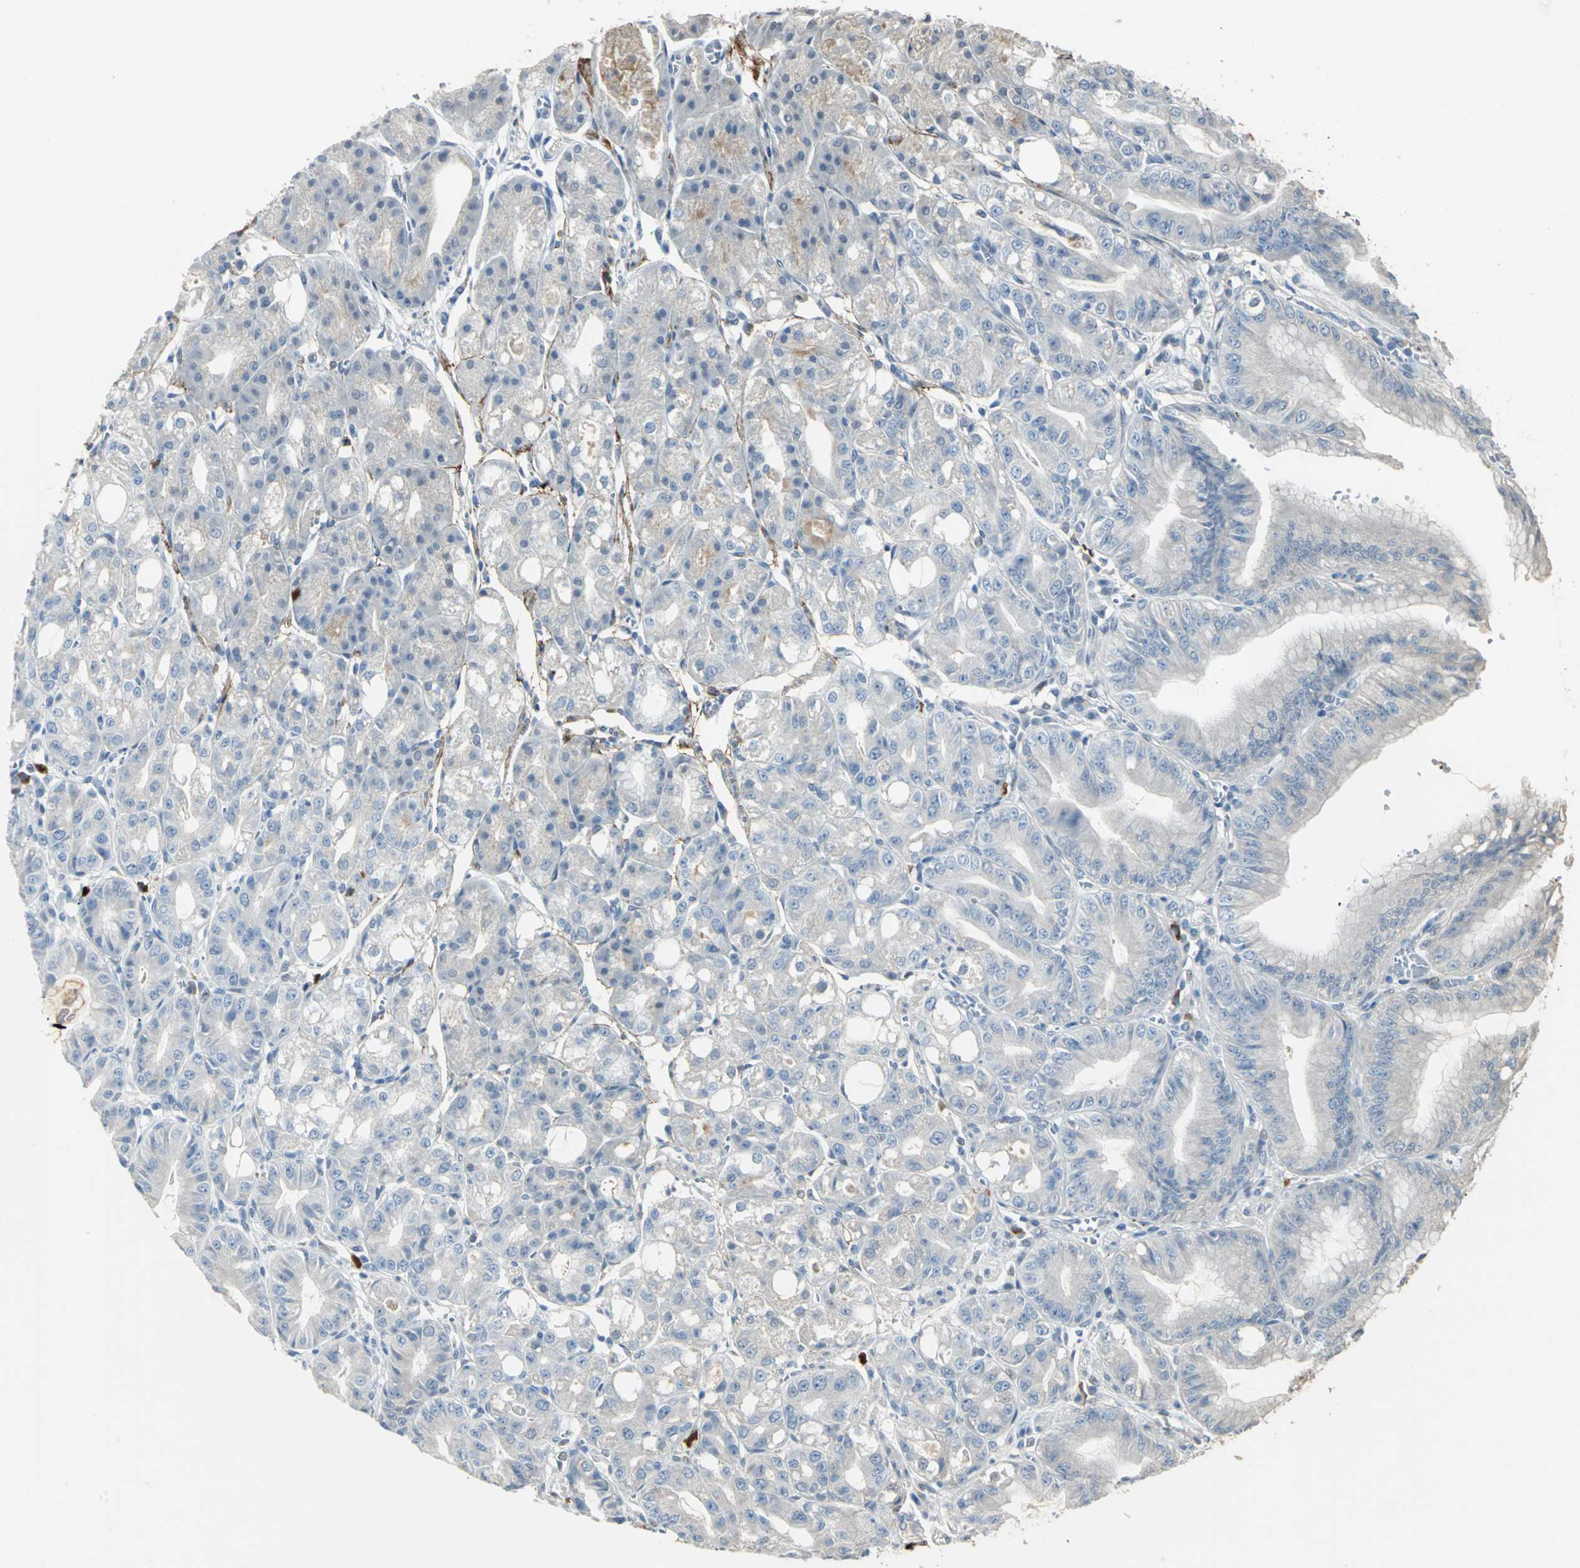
{"staining": {"intensity": "weak", "quantity": "<25%", "location": "cytoplasmic/membranous"}, "tissue": "stomach", "cell_type": "Glandular cells", "image_type": "normal", "snomed": [{"axis": "morphology", "description": "Normal tissue, NOS"}, {"axis": "topography", "description": "Stomach, lower"}], "caption": "Glandular cells are negative for protein expression in unremarkable human stomach. (Immunohistochemistry (ihc), brightfield microscopy, high magnification).", "gene": "PROC", "patient": {"sex": "male", "age": 71}}